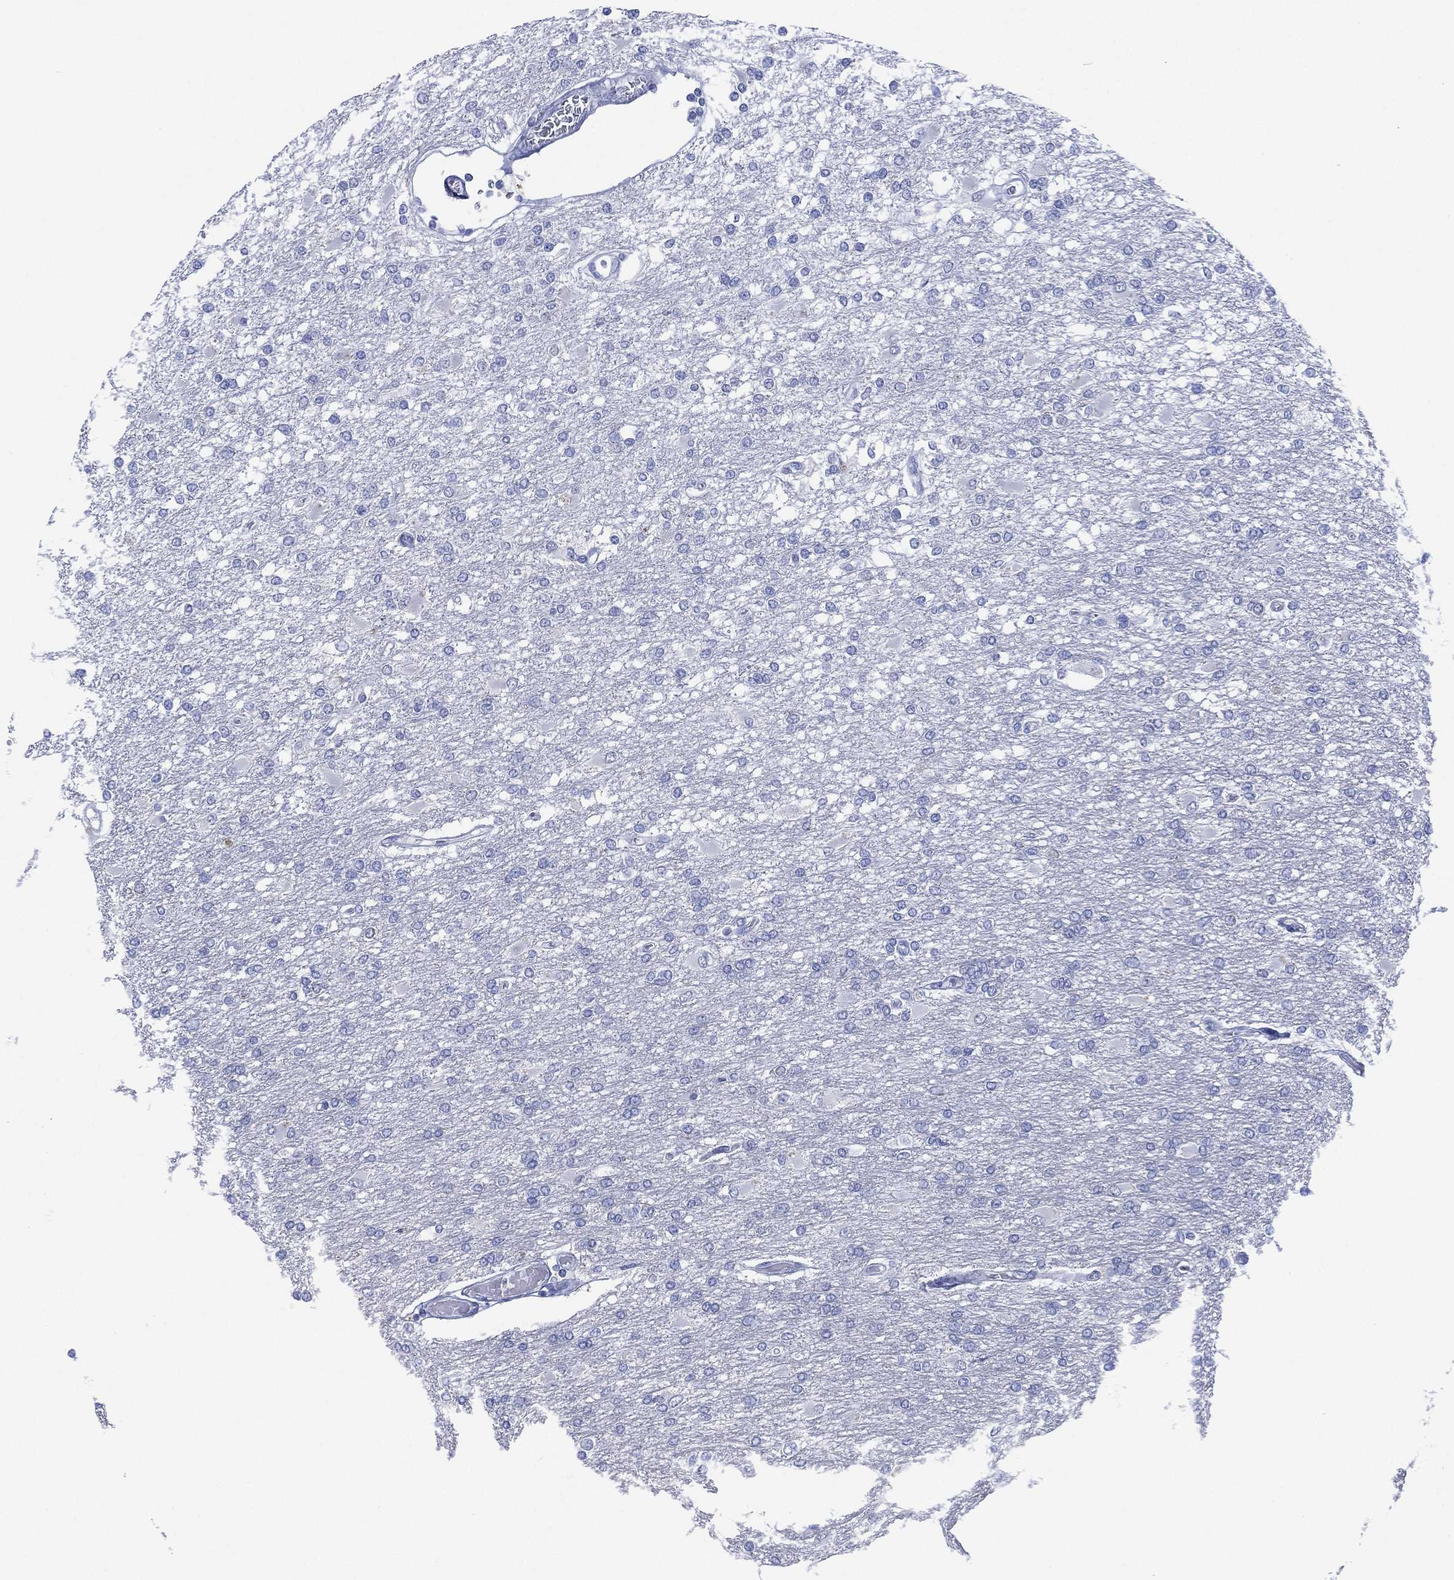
{"staining": {"intensity": "negative", "quantity": "none", "location": "none"}, "tissue": "glioma", "cell_type": "Tumor cells", "image_type": "cancer", "snomed": [{"axis": "morphology", "description": "Glioma, malignant, High grade"}, {"axis": "topography", "description": "Cerebral cortex"}], "caption": "There is no significant positivity in tumor cells of malignant glioma (high-grade).", "gene": "SLC9C2", "patient": {"sex": "male", "age": 79}}